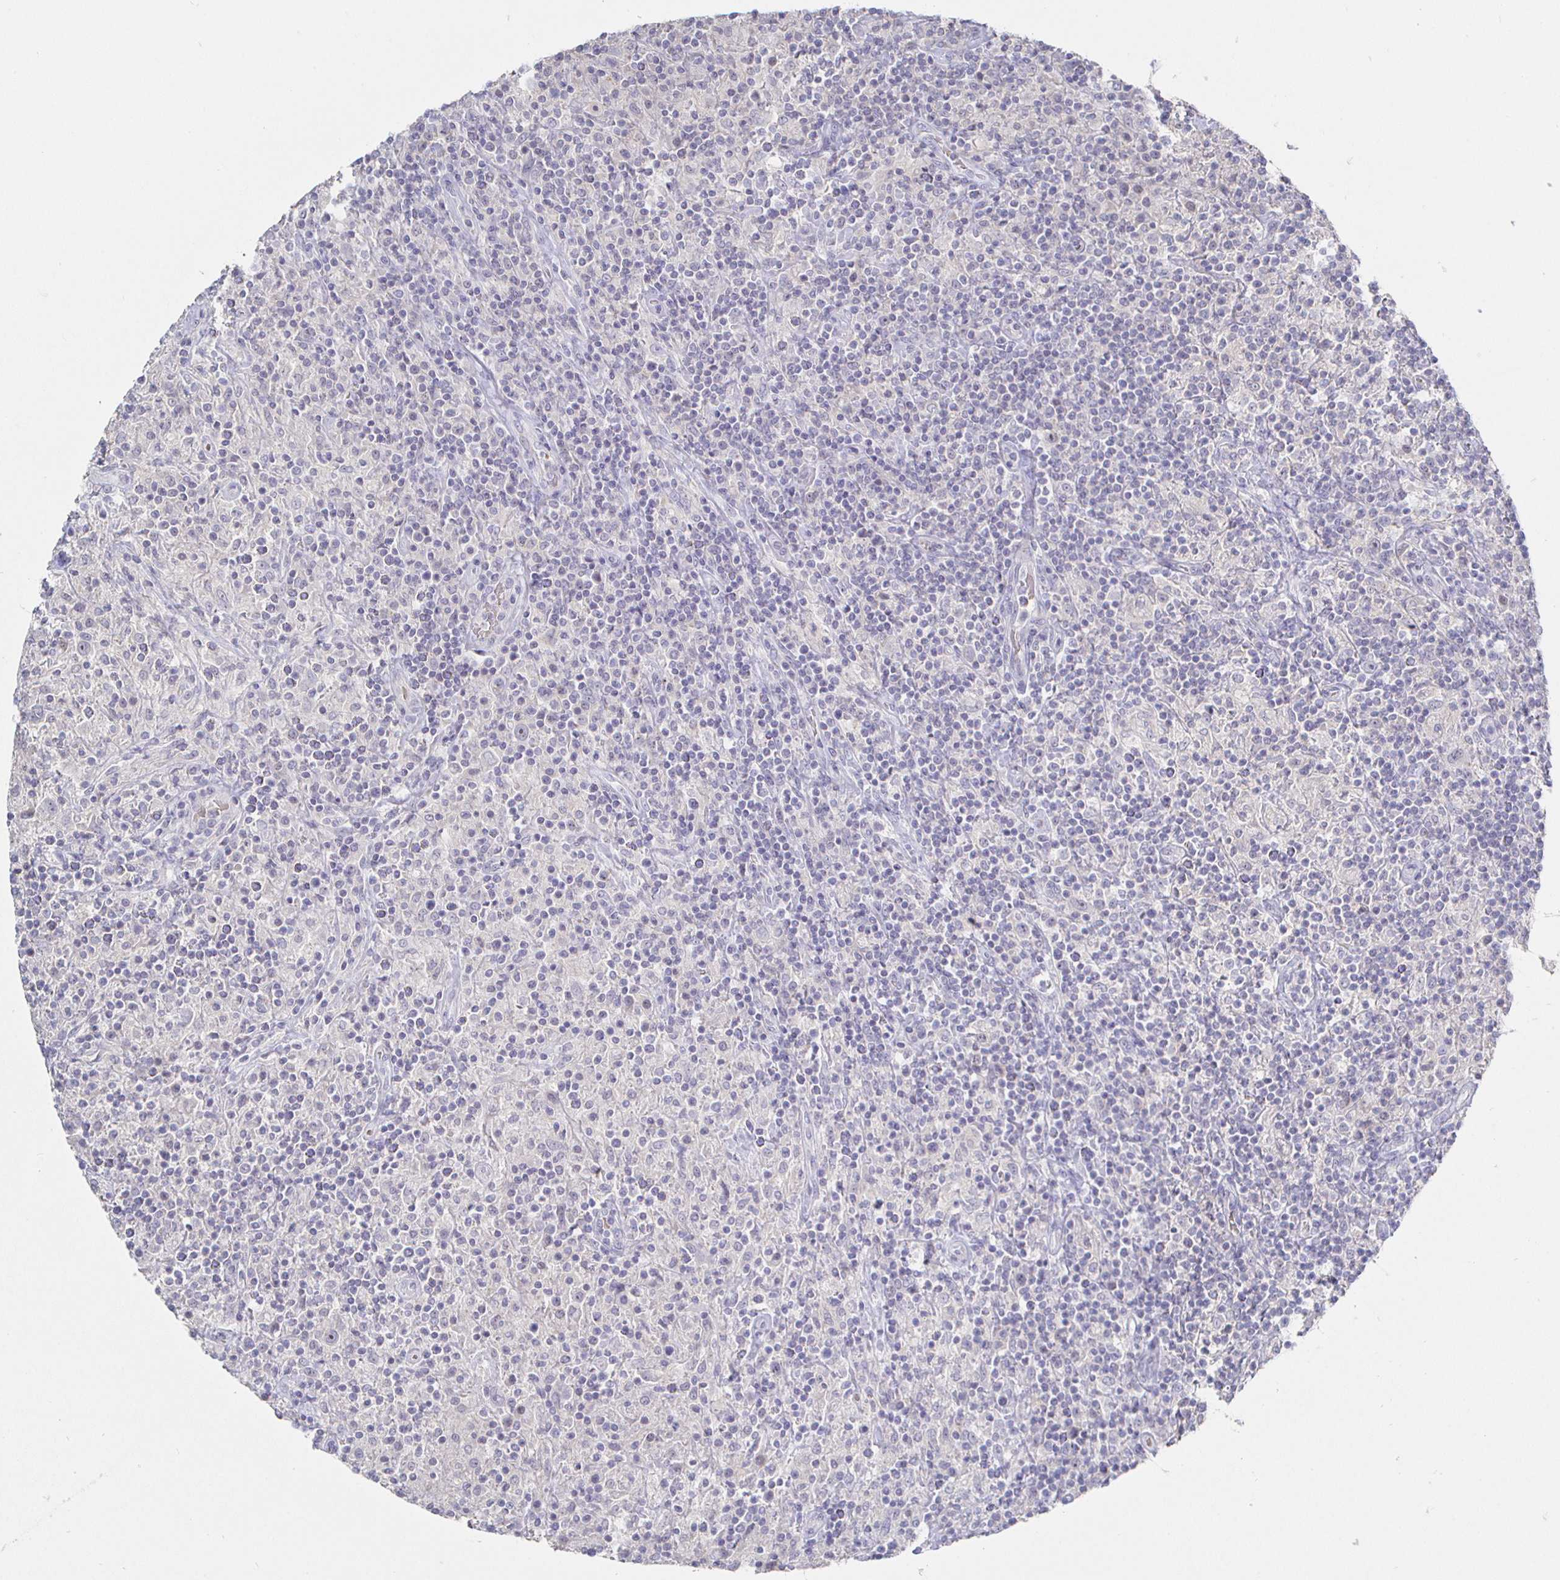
{"staining": {"intensity": "negative", "quantity": "none", "location": "none"}, "tissue": "lymphoma", "cell_type": "Tumor cells", "image_type": "cancer", "snomed": [{"axis": "morphology", "description": "Hodgkin's disease, NOS"}, {"axis": "topography", "description": "Lymph node"}], "caption": "Tumor cells are negative for protein expression in human Hodgkin's disease. Brightfield microscopy of immunohistochemistry (IHC) stained with DAB (brown) and hematoxylin (blue), captured at high magnification.", "gene": "LRRC23", "patient": {"sex": "male", "age": 70}}